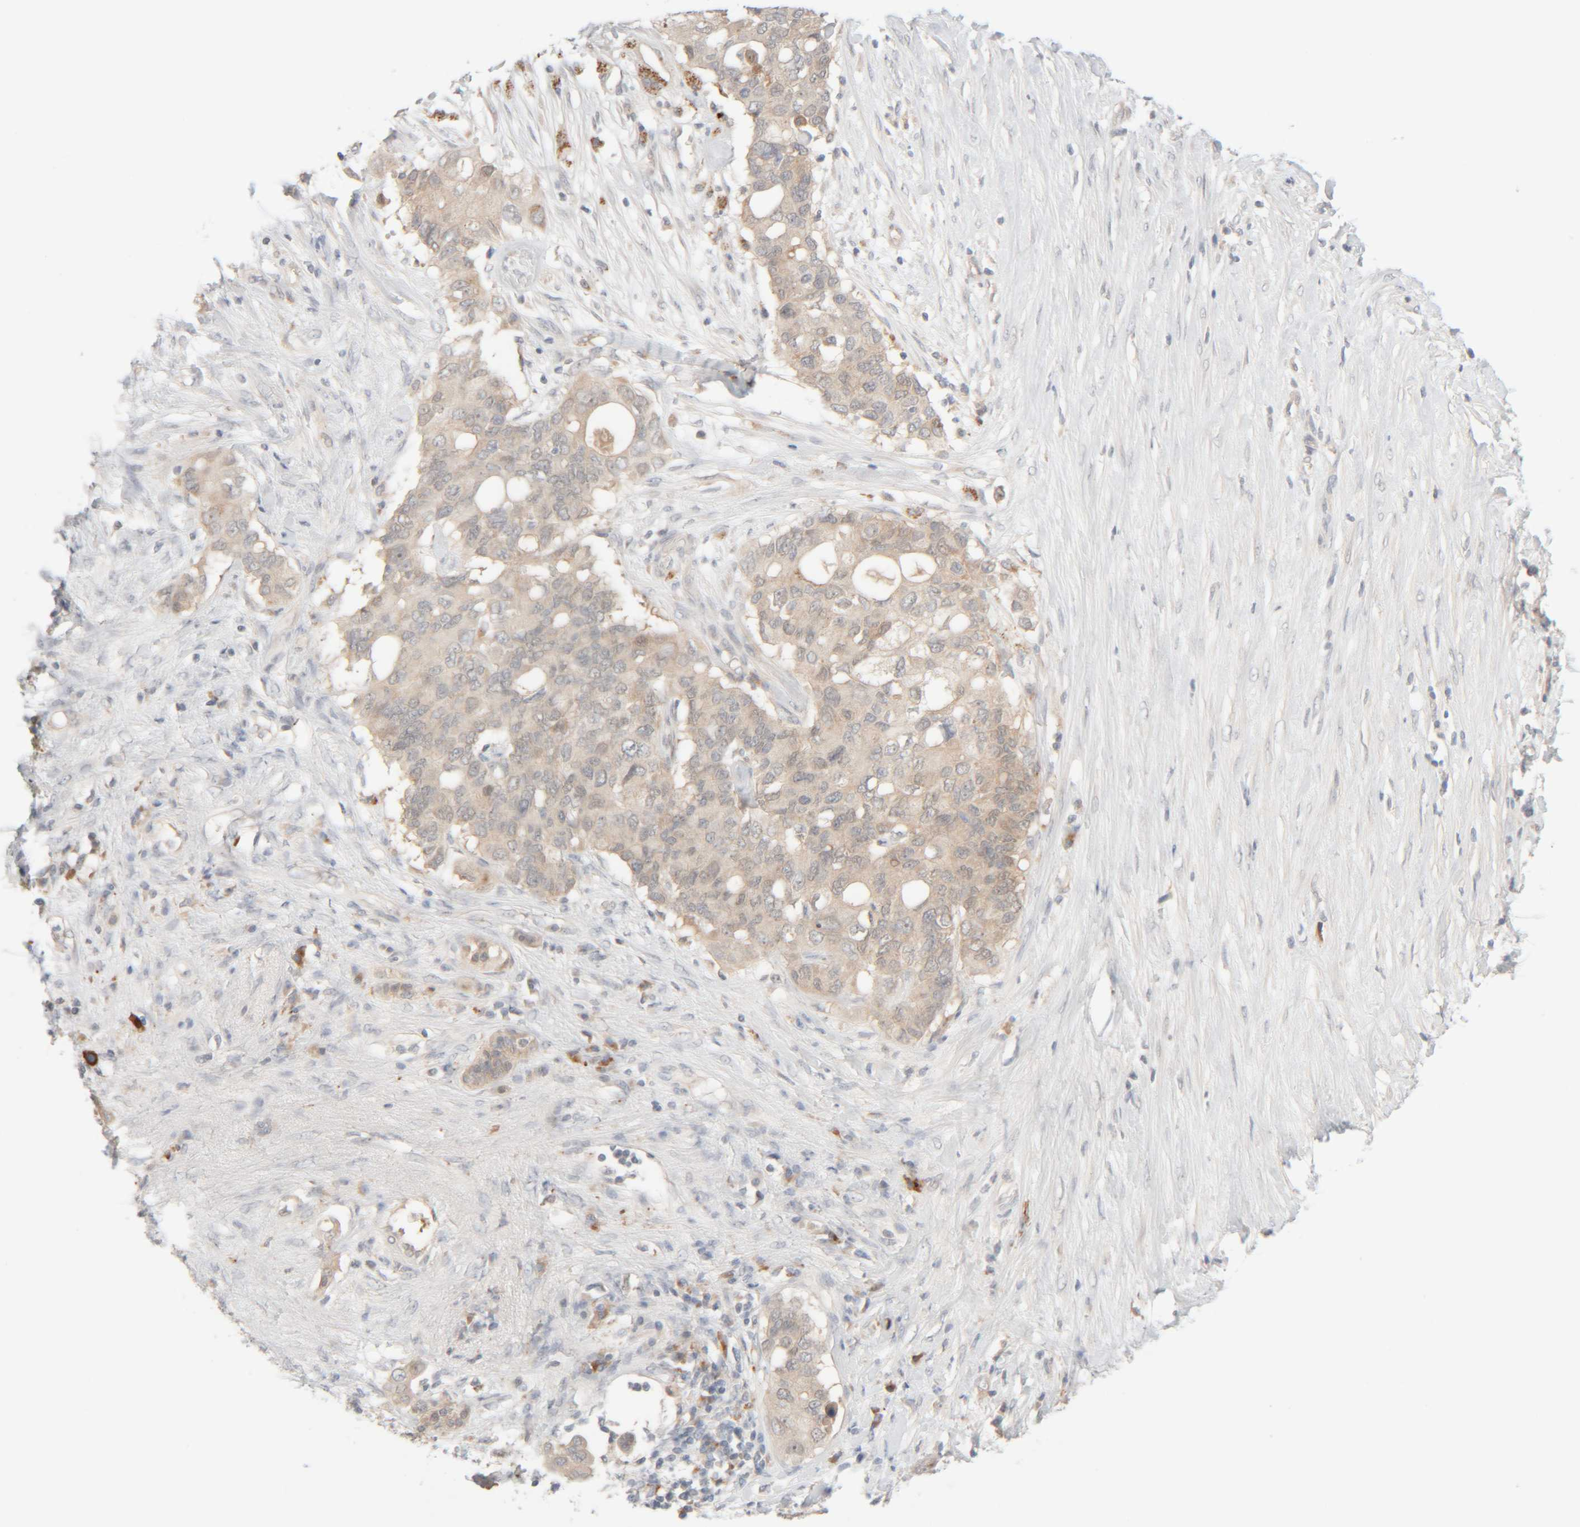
{"staining": {"intensity": "weak", "quantity": "<25%", "location": "cytoplasmic/membranous"}, "tissue": "pancreatic cancer", "cell_type": "Tumor cells", "image_type": "cancer", "snomed": [{"axis": "morphology", "description": "Adenocarcinoma, NOS"}, {"axis": "topography", "description": "Pancreas"}], "caption": "Adenocarcinoma (pancreatic) stained for a protein using immunohistochemistry (IHC) displays no staining tumor cells.", "gene": "CHKA", "patient": {"sex": "female", "age": 56}}